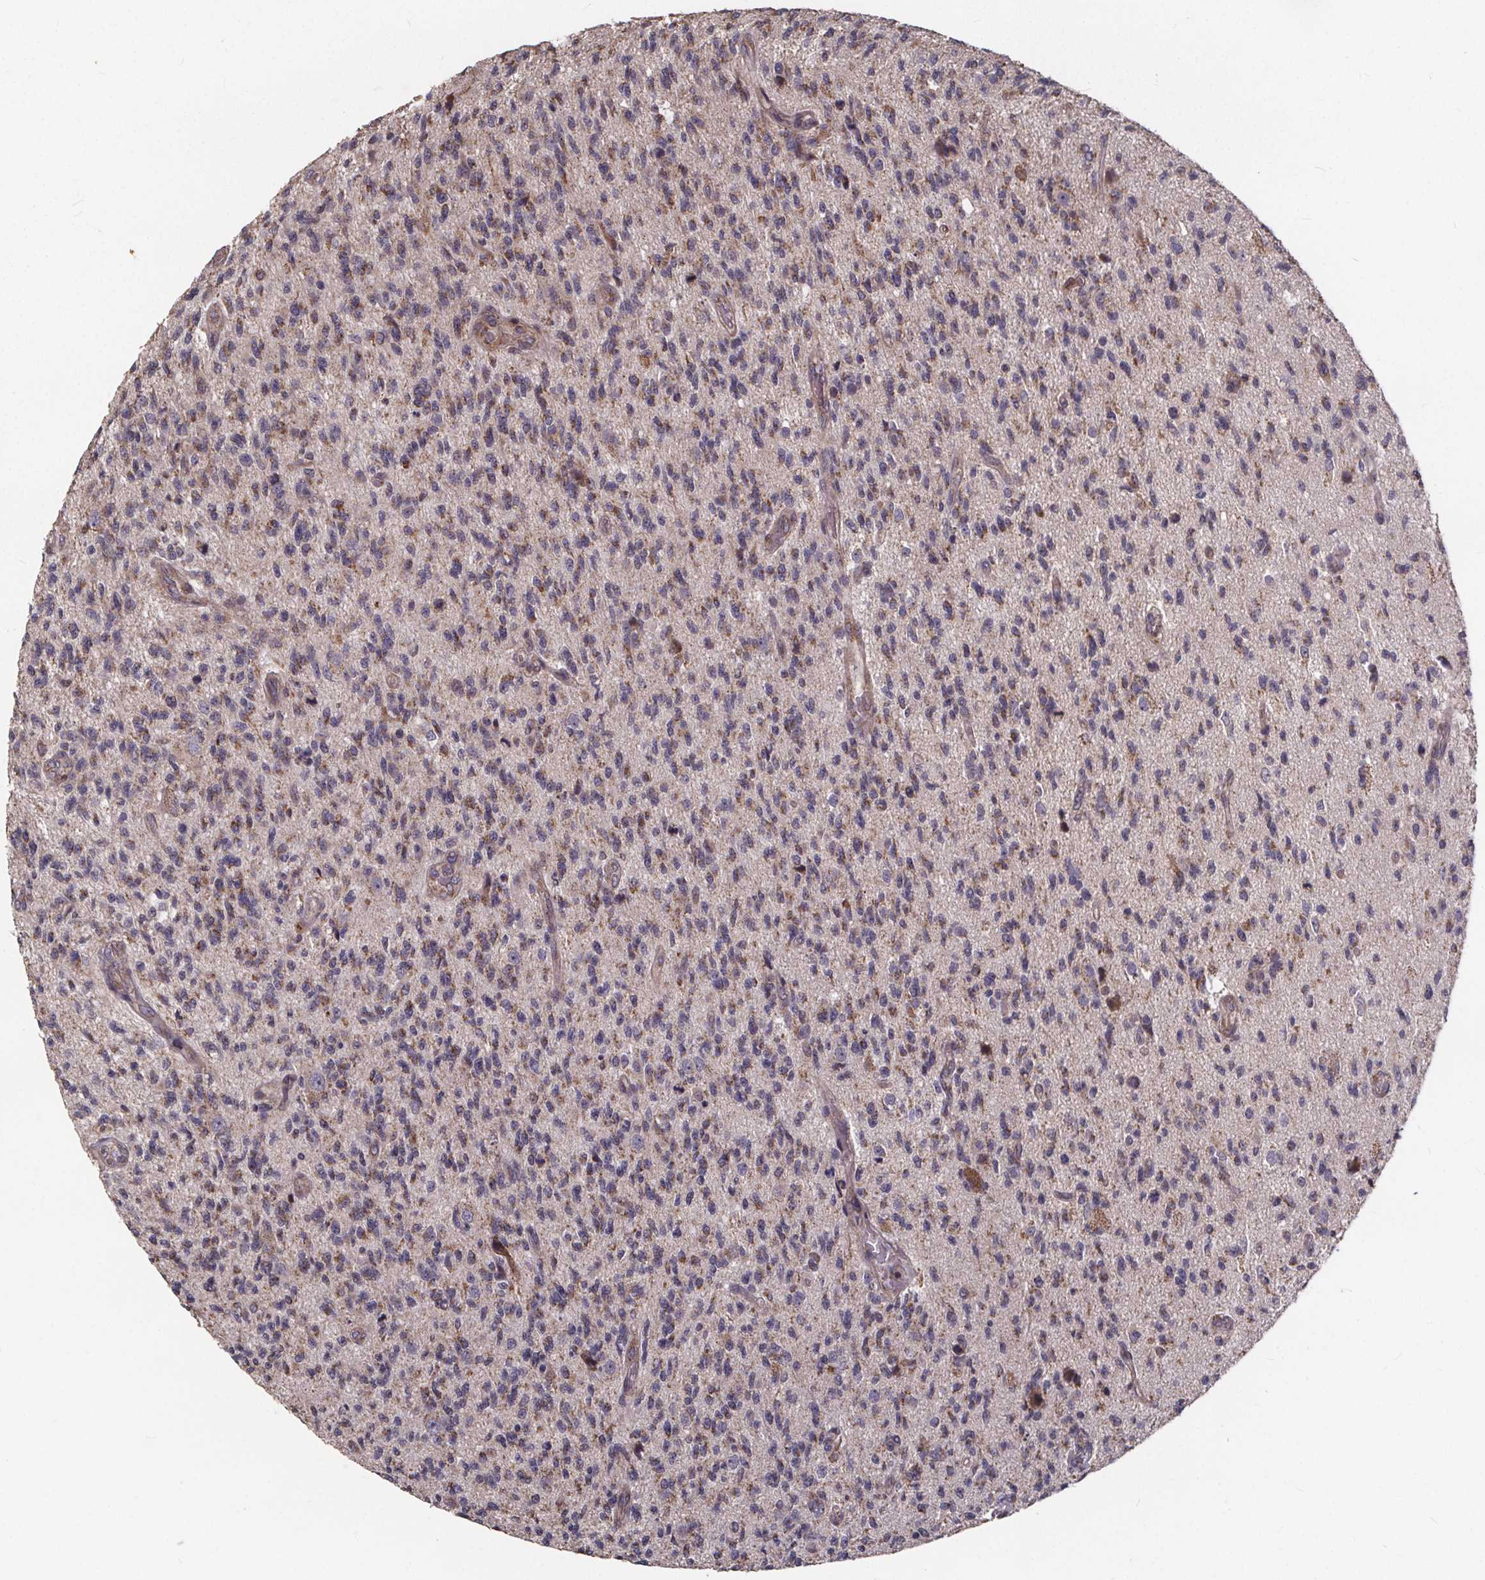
{"staining": {"intensity": "negative", "quantity": "none", "location": "none"}, "tissue": "glioma", "cell_type": "Tumor cells", "image_type": "cancer", "snomed": [{"axis": "morphology", "description": "Glioma, malignant, High grade"}, {"axis": "topography", "description": "Brain"}], "caption": "Glioma was stained to show a protein in brown. There is no significant expression in tumor cells.", "gene": "YME1L1", "patient": {"sex": "male", "age": 56}}